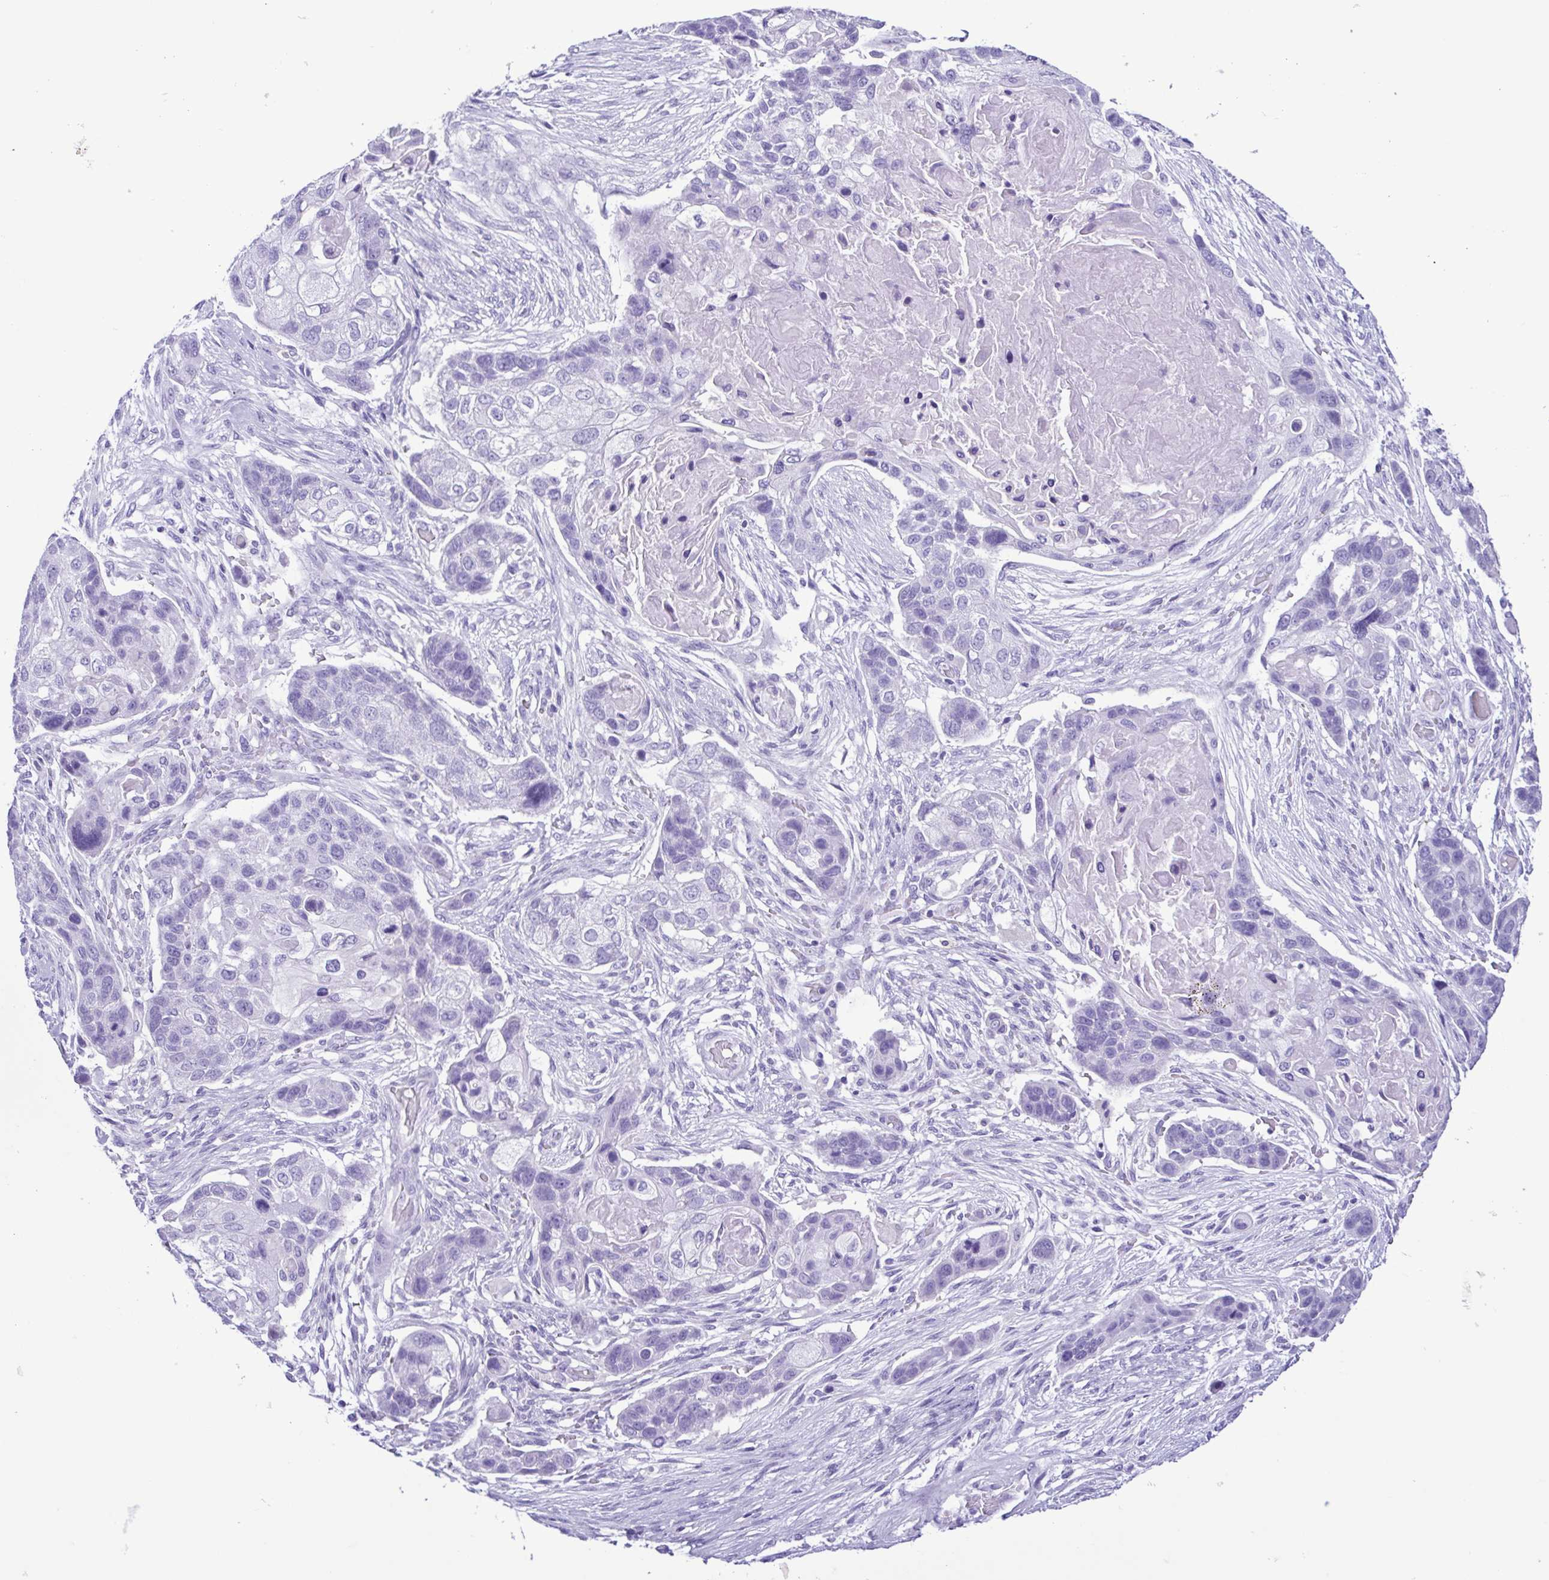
{"staining": {"intensity": "negative", "quantity": "none", "location": "none"}, "tissue": "lung cancer", "cell_type": "Tumor cells", "image_type": "cancer", "snomed": [{"axis": "morphology", "description": "Squamous cell carcinoma, NOS"}, {"axis": "topography", "description": "Lung"}], "caption": "This histopathology image is of lung squamous cell carcinoma stained with immunohistochemistry to label a protein in brown with the nuclei are counter-stained blue. There is no positivity in tumor cells.", "gene": "SPATA16", "patient": {"sex": "male", "age": 69}}